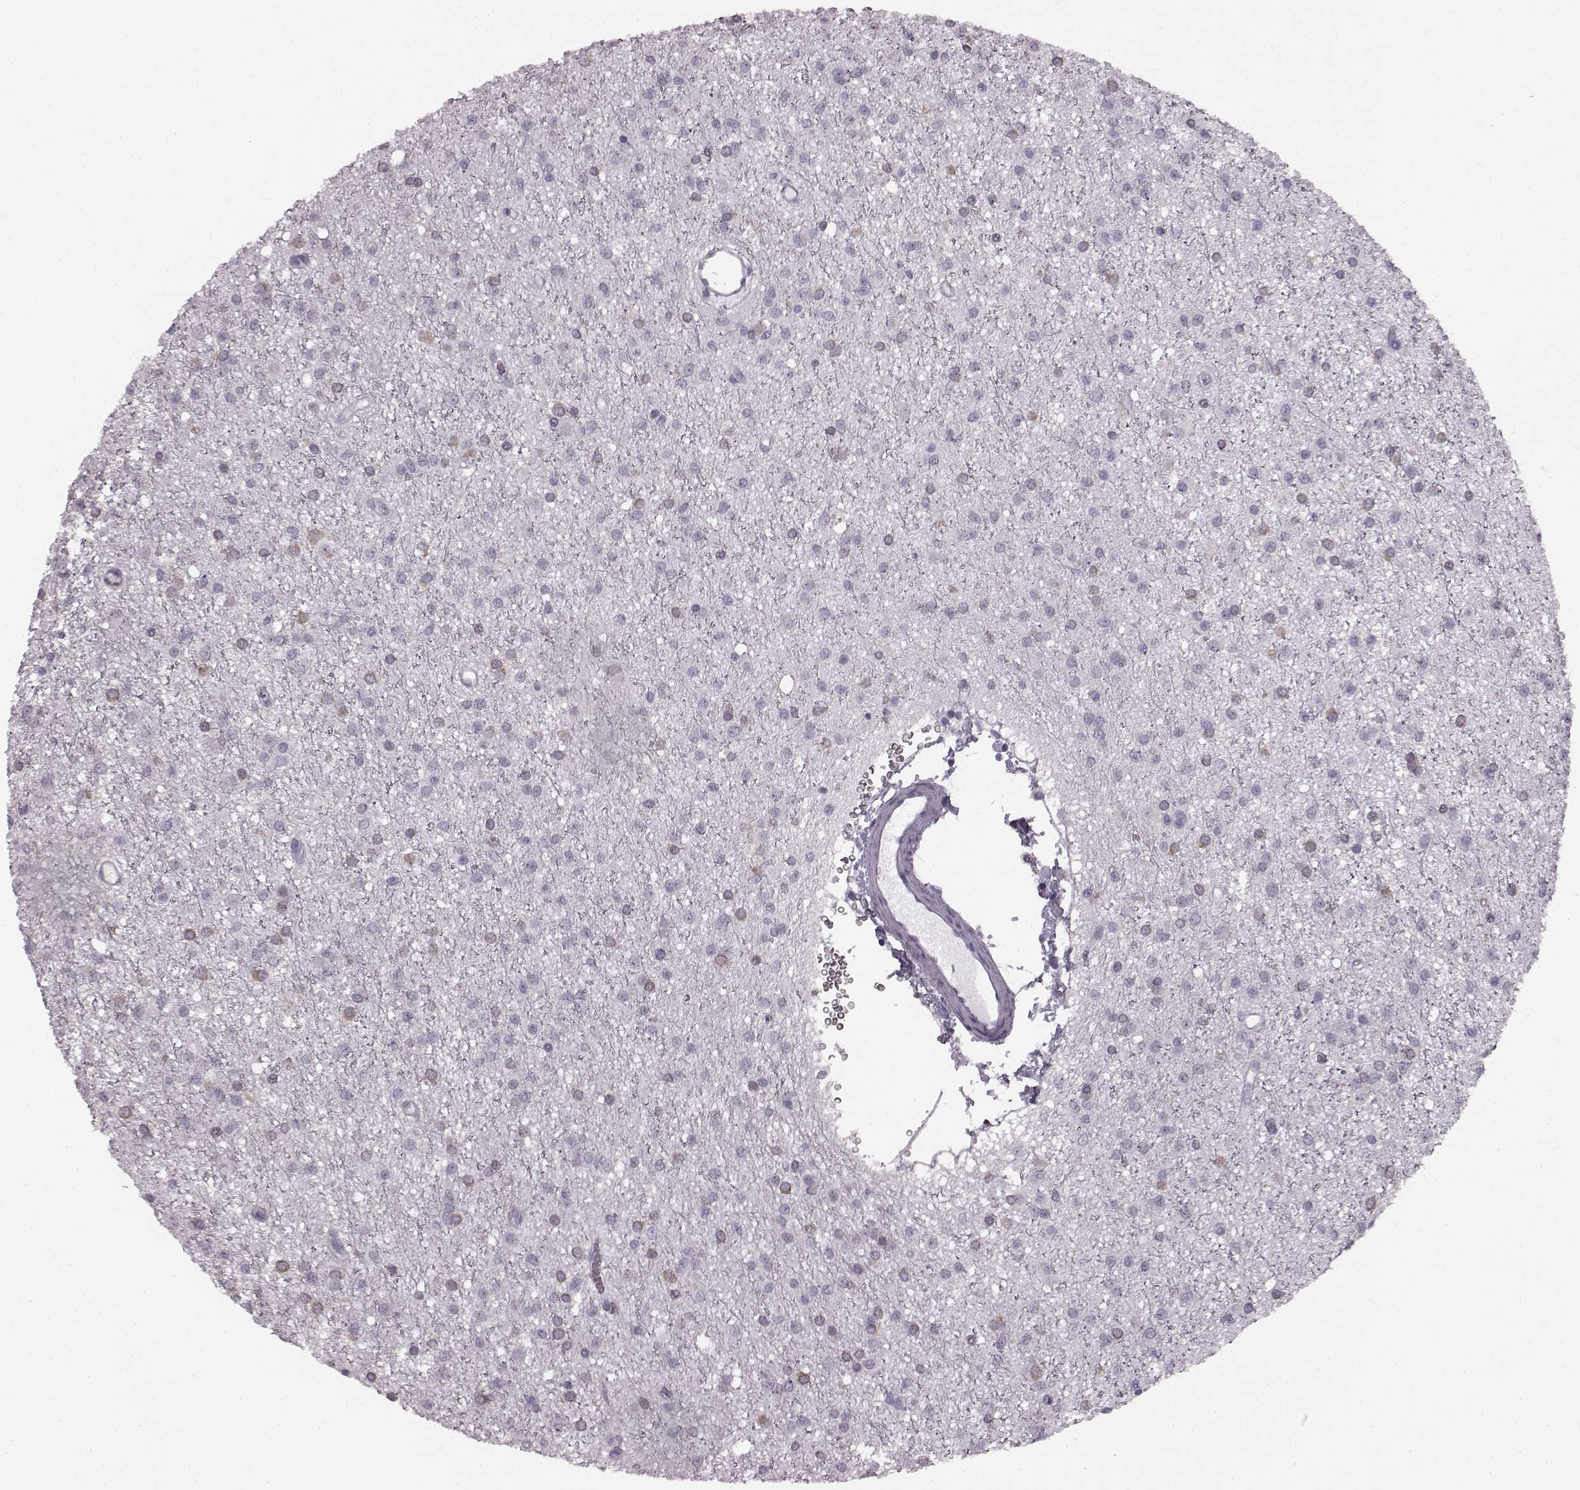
{"staining": {"intensity": "negative", "quantity": "none", "location": "none"}, "tissue": "glioma", "cell_type": "Tumor cells", "image_type": "cancer", "snomed": [{"axis": "morphology", "description": "Glioma, malignant, Low grade"}, {"axis": "topography", "description": "Brain"}], "caption": "Image shows no protein staining in tumor cells of glioma tissue.", "gene": "SEMG2", "patient": {"sex": "male", "age": 27}}